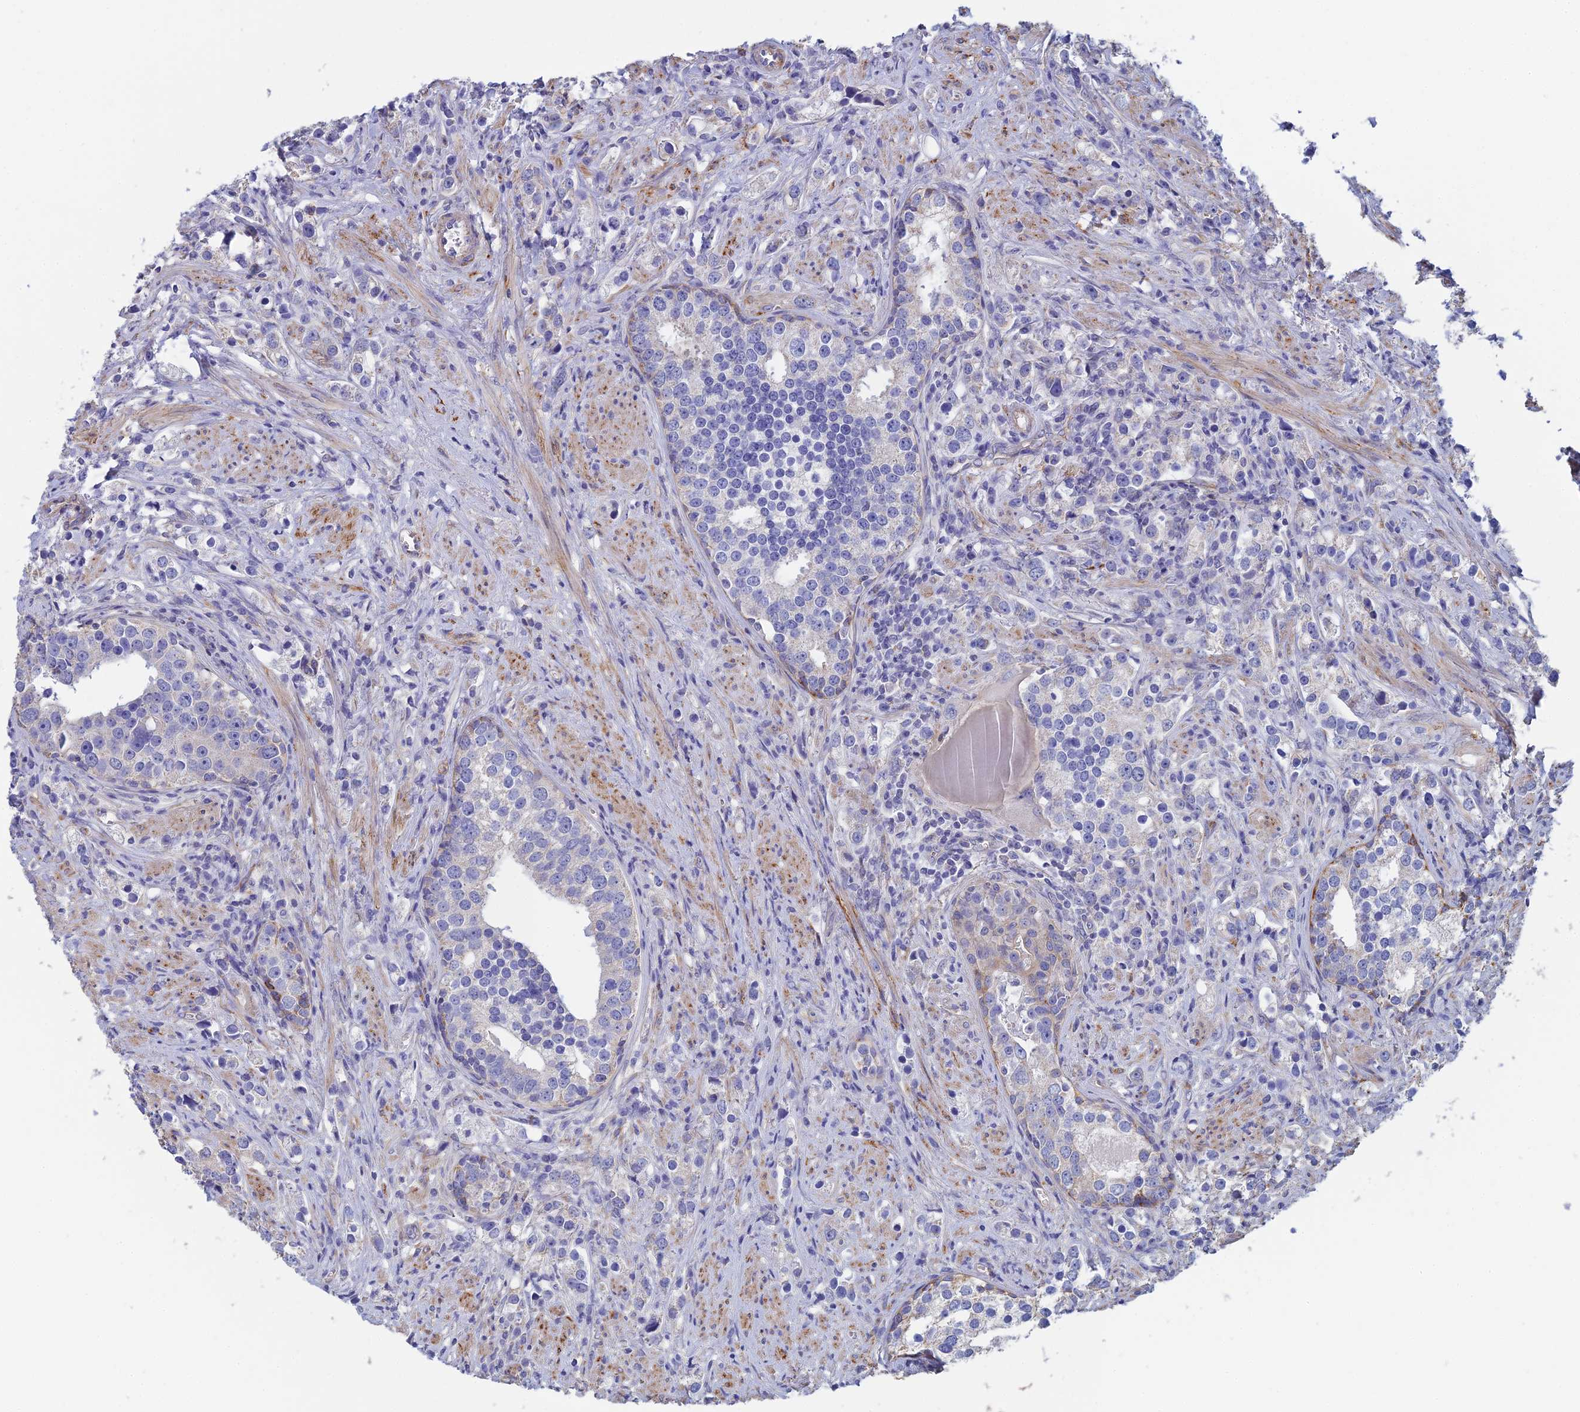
{"staining": {"intensity": "negative", "quantity": "none", "location": "none"}, "tissue": "prostate cancer", "cell_type": "Tumor cells", "image_type": "cancer", "snomed": [{"axis": "morphology", "description": "Adenocarcinoma, High grade"}, {"axis": "topography", "description": "Prostate"}], "caption": "This is a image of IHC staining of prostate cancer (adenocarcinoma (high-grade)), which shows no positivity in tumor cells.", "gene": "PCDHA5", "patient": {"sex": "male", "age": 71}}